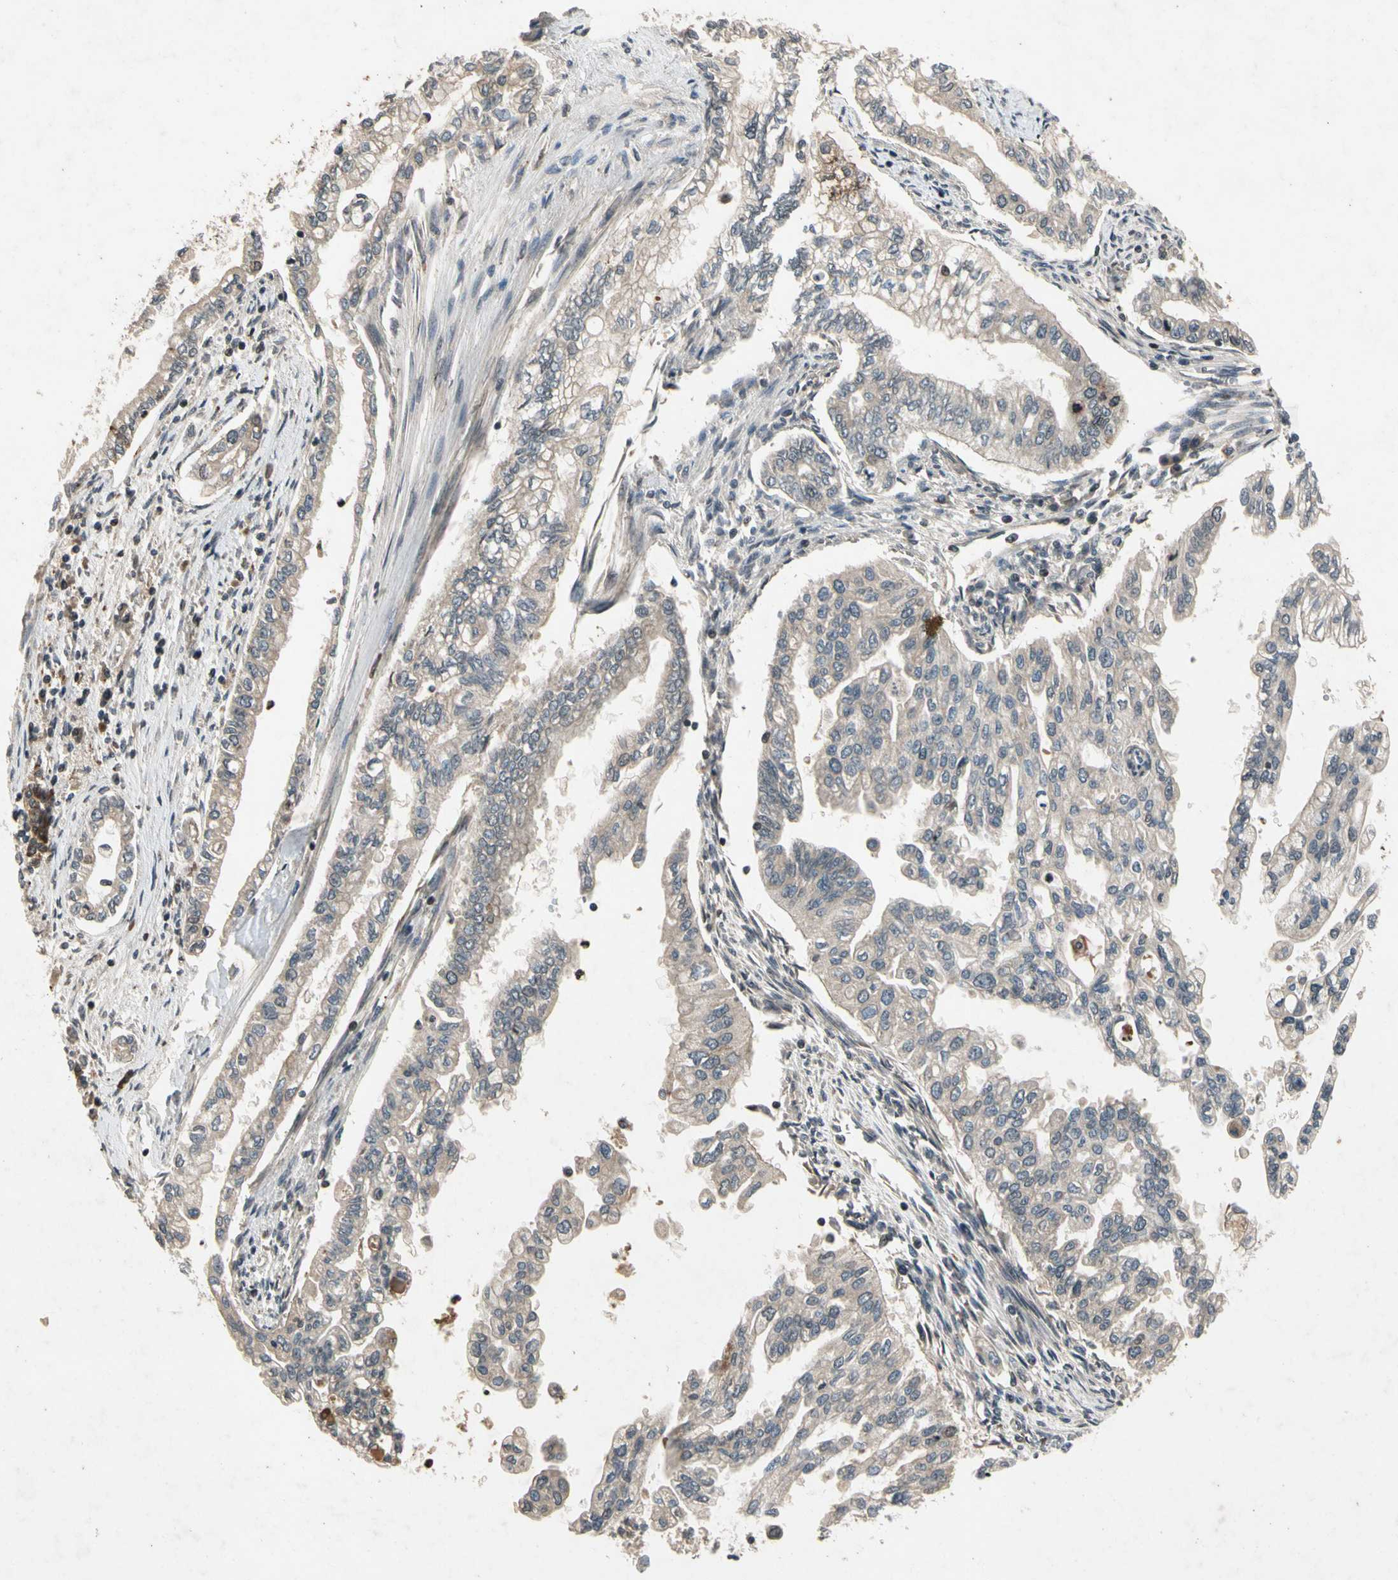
{"staining": {"intensity": "weak", "quantity": ">75%", "location": "cytoplasmic/membranous"}, "tissue": "pancreatic cancer", "cell_type": "Tumor cells", "image_type": "cancer", "snomed": [{"axis": "morphology", "description": "Normal tissue, NOS"}, {"axis": "topography", "description": "Pancreas"}], "caption": "A high-resolution photomicrograph shows immunohistochemistry (IHC) staining of pancreatic cancer, which demonstrates weak cytoplasmic/membranous expression in about >75% of tumor cells.", "gene": "DPY19L3", "patient": {"sex": "male", "age": 42}}